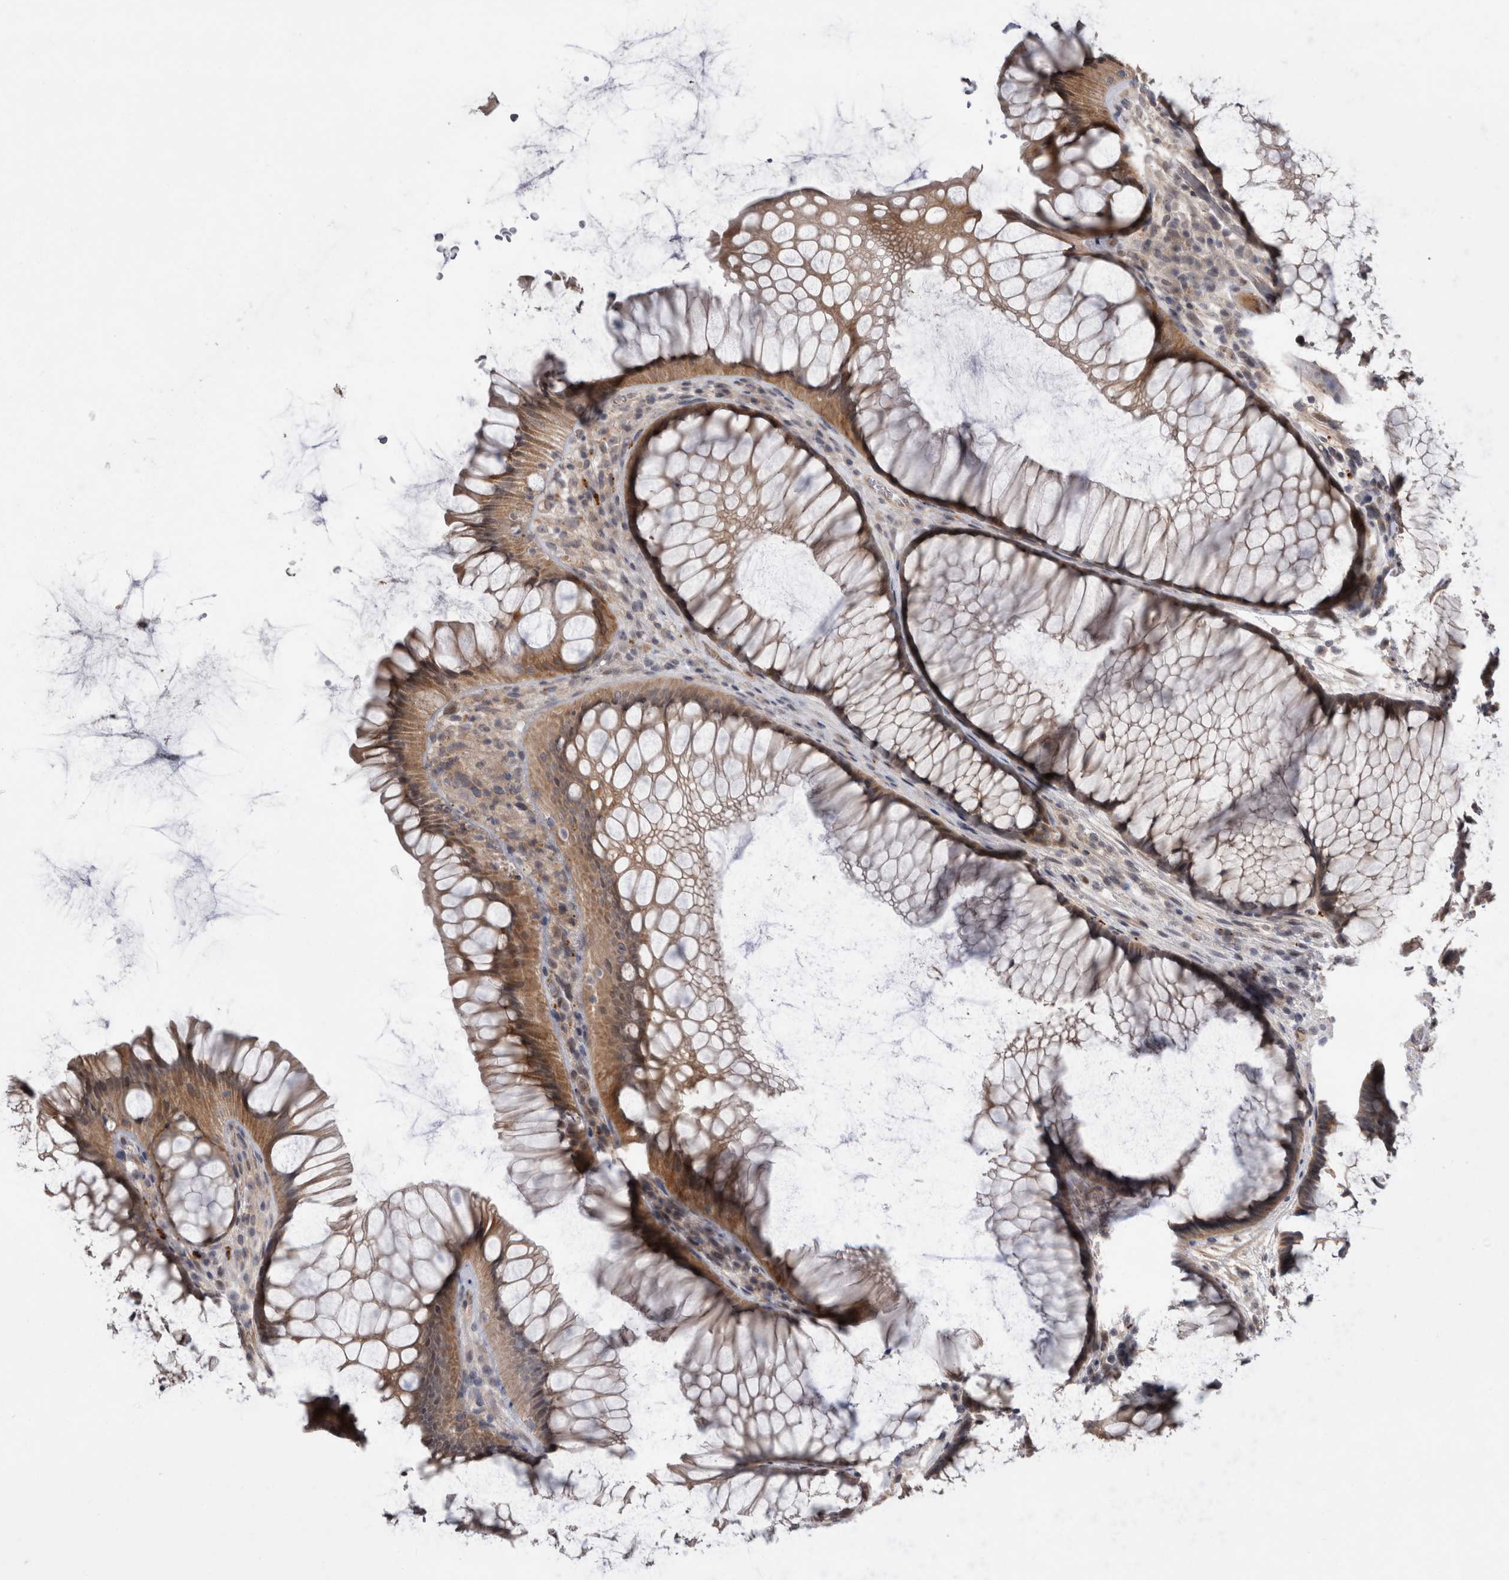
{"staining": {"intensity": "strong", "quantity": "25%-75%", "location": "cytoplasmic/membranous"}, "tissue": "rectum", "cell_type": "Glandular cells", "image_type": "normal", "snomed": [{"axis": "morphology", "description": "Normal tissue, NOS"}, {"axis": "topography", "description": "Rectum"}], "caption": "A brown stain highlights strong cytoplasmic/membranous expression of a protein in glandular cells of normal rectum.", "gene": "MTBP", "patient": {"sex": "male", "age": 51}}